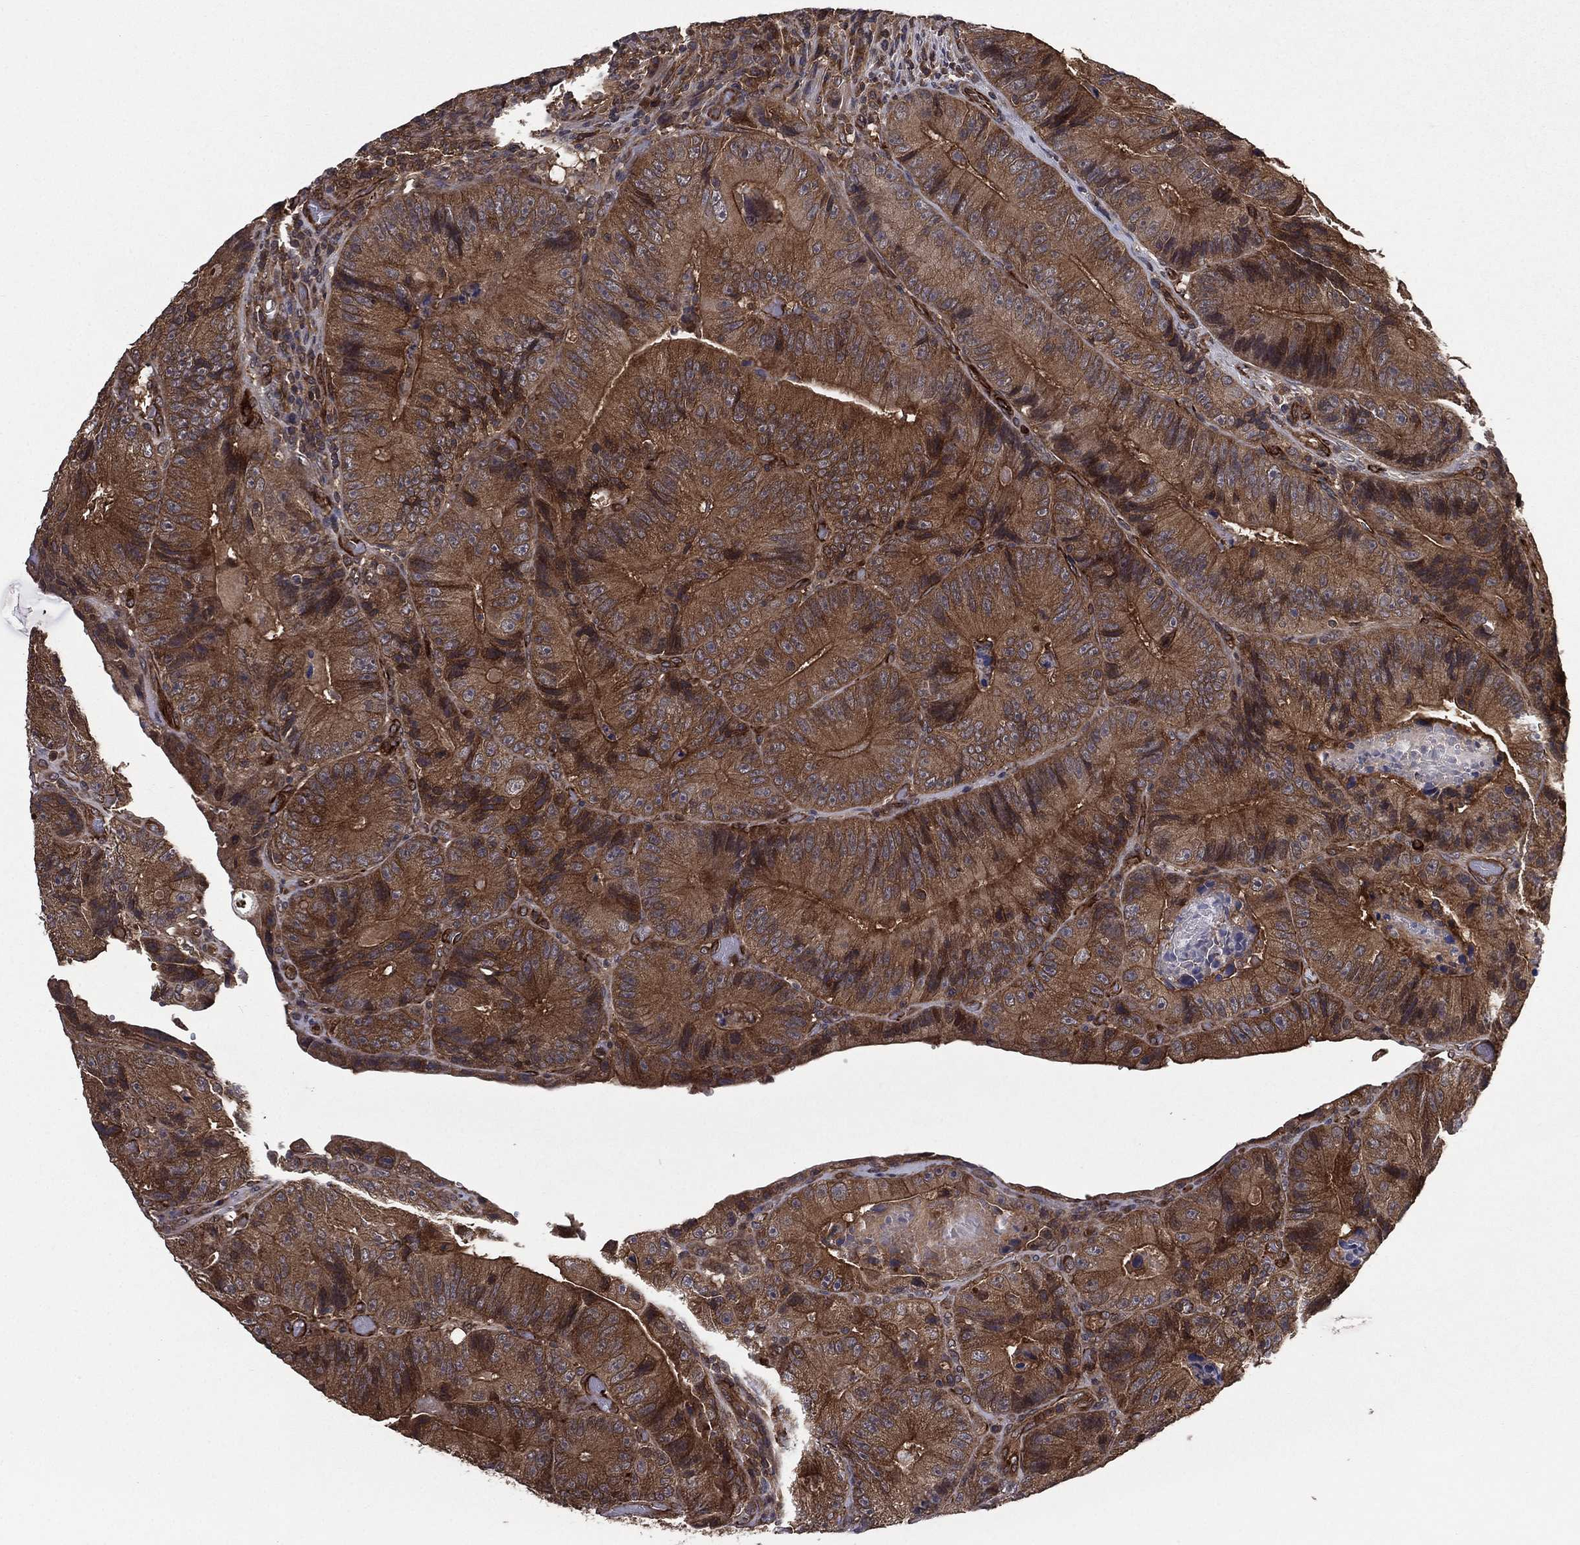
{"staining": {"intensity": "strong", "quantity": ">75%", "location": "cytoplasmic/membranous"}, "tissue": "colorectal cancer", "cell_type": "Tumor cells", "image_type": "cancer", "snomed": [{"axis": "morphology", "description": "Adenocarcinoma, NOS"}, {"axis": "topography", "description": "Colon"}], "caption": "Immunohistochemical staining of colorectal adenocarcinoma exhibits high levels of strong cytoplasmic/membranous expression in approximately >75% of tumor cells.", "gene": "CERT1", "patient": {"sex": "female", "age": 86}}